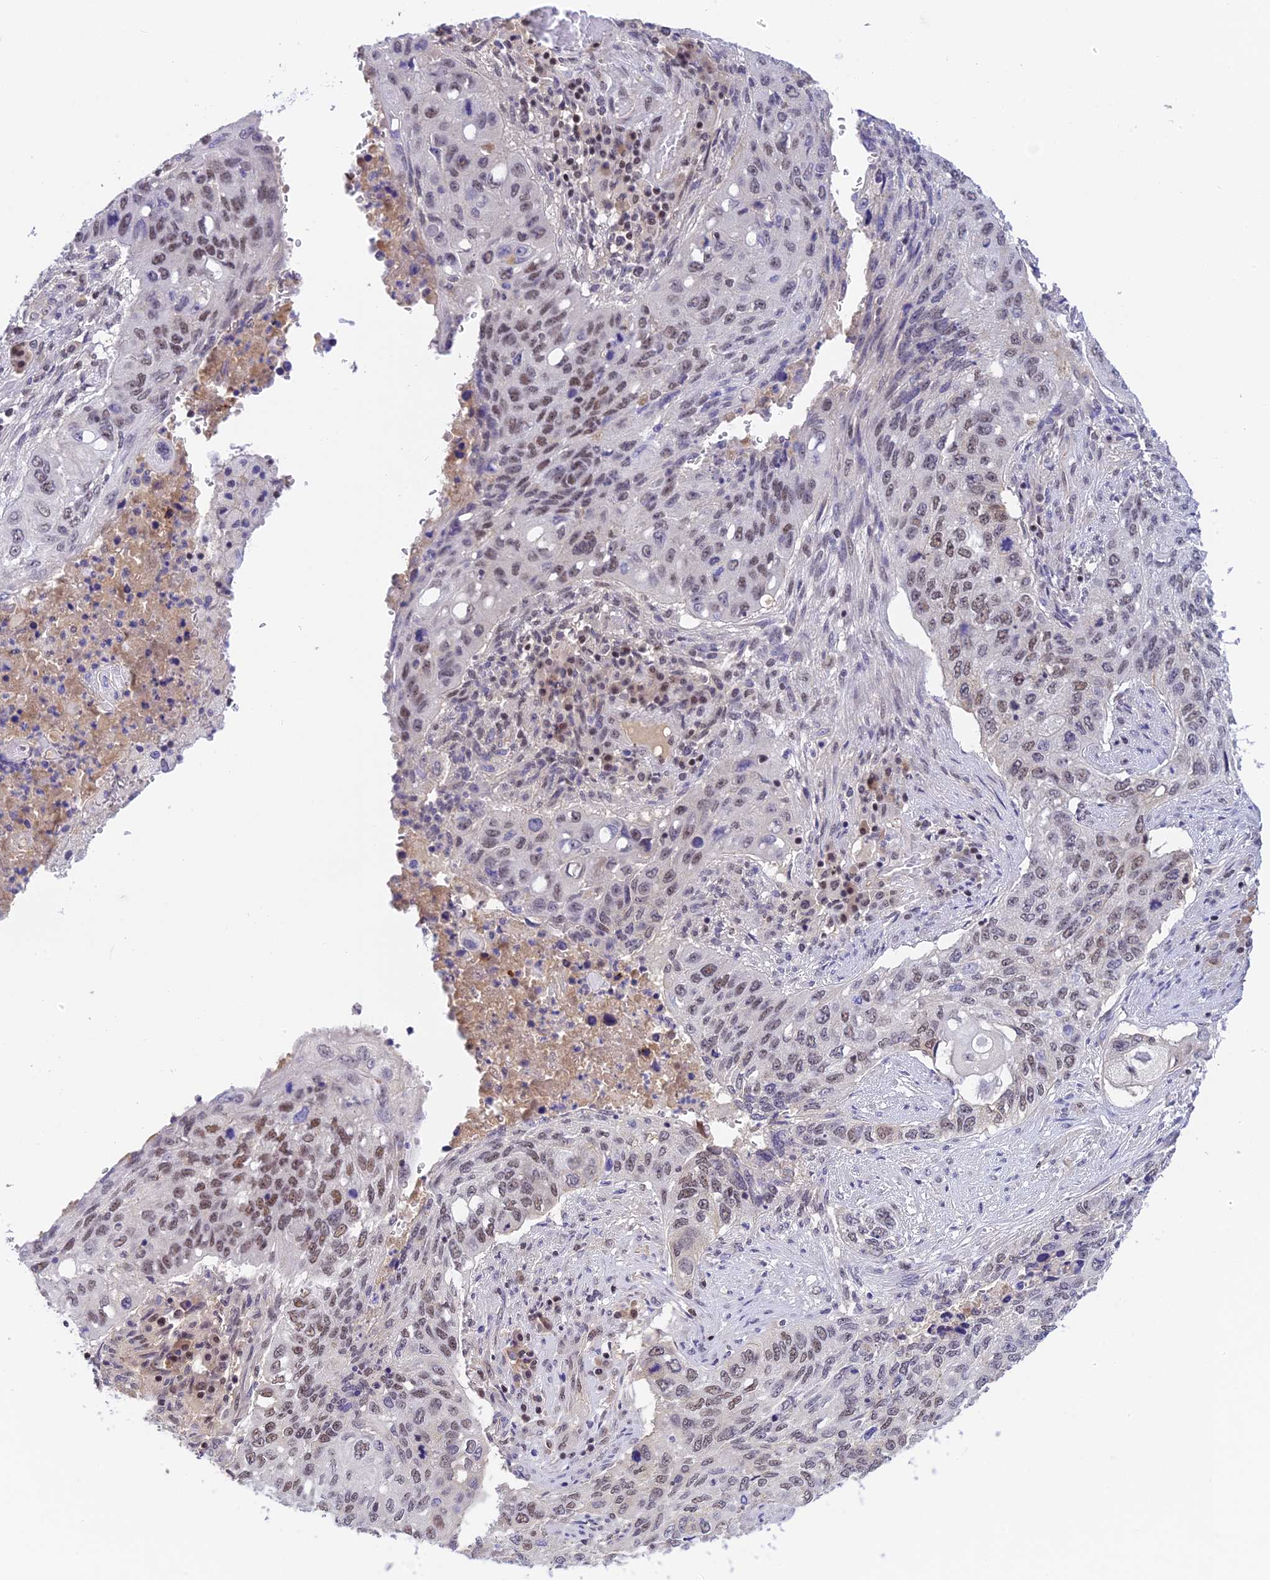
{"staining": {"intensity": "weak", "quantity": "25%-75%", "location": "nuclear"}, "tissue": "lung cancer", "cell_type": "Tumor cells", "image_type": "cancer", "snomed": [{"axis": "morphology", "description": "Squamous cell carcinoma, NOS"}, {"axis": "topography", "description": "Lung"}], "caption": "Immunohistochemistry micrograph of neoplastic tissue: lung cancer (squamous cell carcinoma) stained using immunohistochemistry shows low levels of weak protein expression localized specifically in the nuclear of tumor cells, appearing as a nuclear brown color.", "gene": "THAP11", "patient": {"sex": "female", "age": 63}}